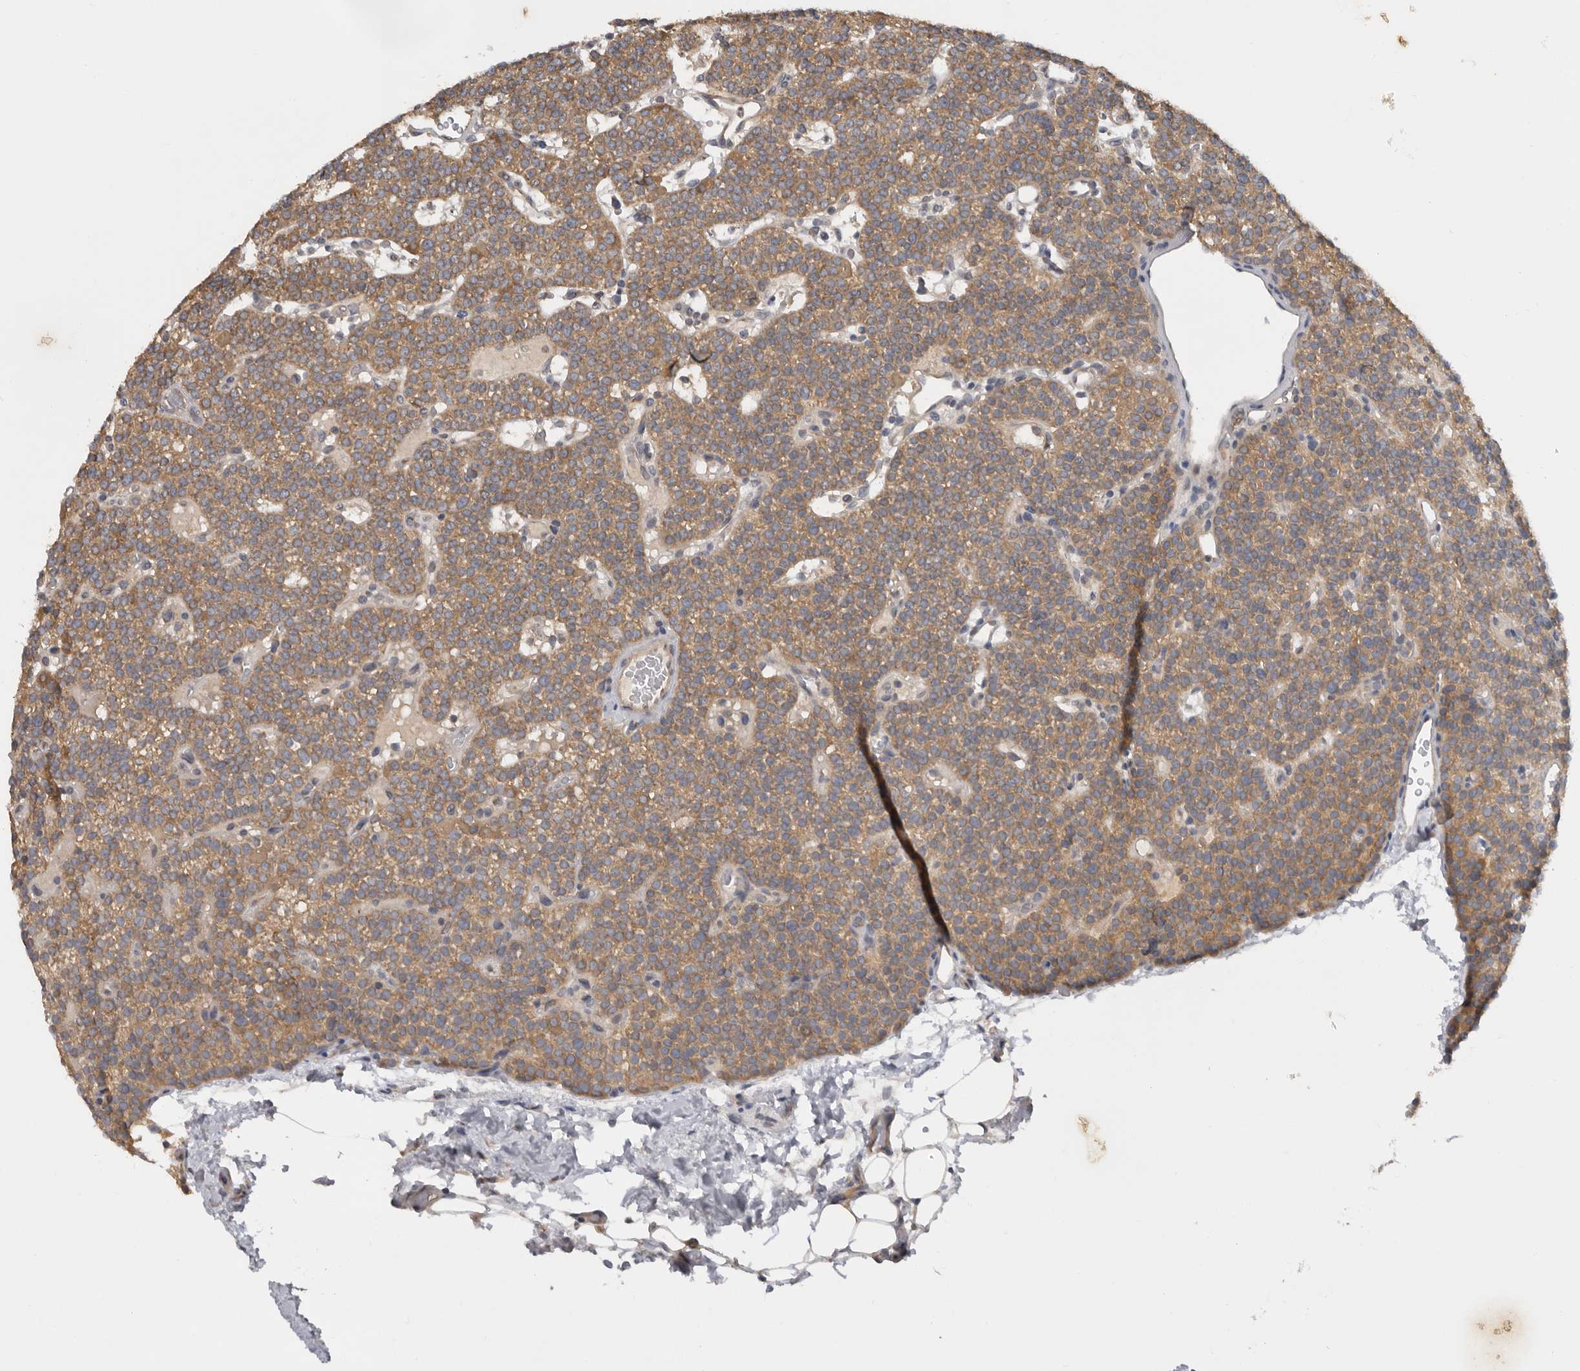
{"staining": {"intensity": "moderate", "quantity": "25%-75%", "location": "cytoplasmic/membranous"}, "tissue": "parathyroid gland", "cell_type": "Glandular cells", "image_type": "normal", "snomed": [{"axis": "morphology", "description": "Normal tissue, NOS"}, {"axis": "topography", "description": "Parathyroid gland"}], "caption": "Unremarkable parathyroid gland was stained to show a protein in brown. There is medium levels of moderate cytoplasmic/membranous staining in about 25%-75% of glandular cells. (Brightfield microscopy of DAB IHC at high magnification).", "gene": "PPP1R42", "patient": {"sex": "male", "age": 83}}